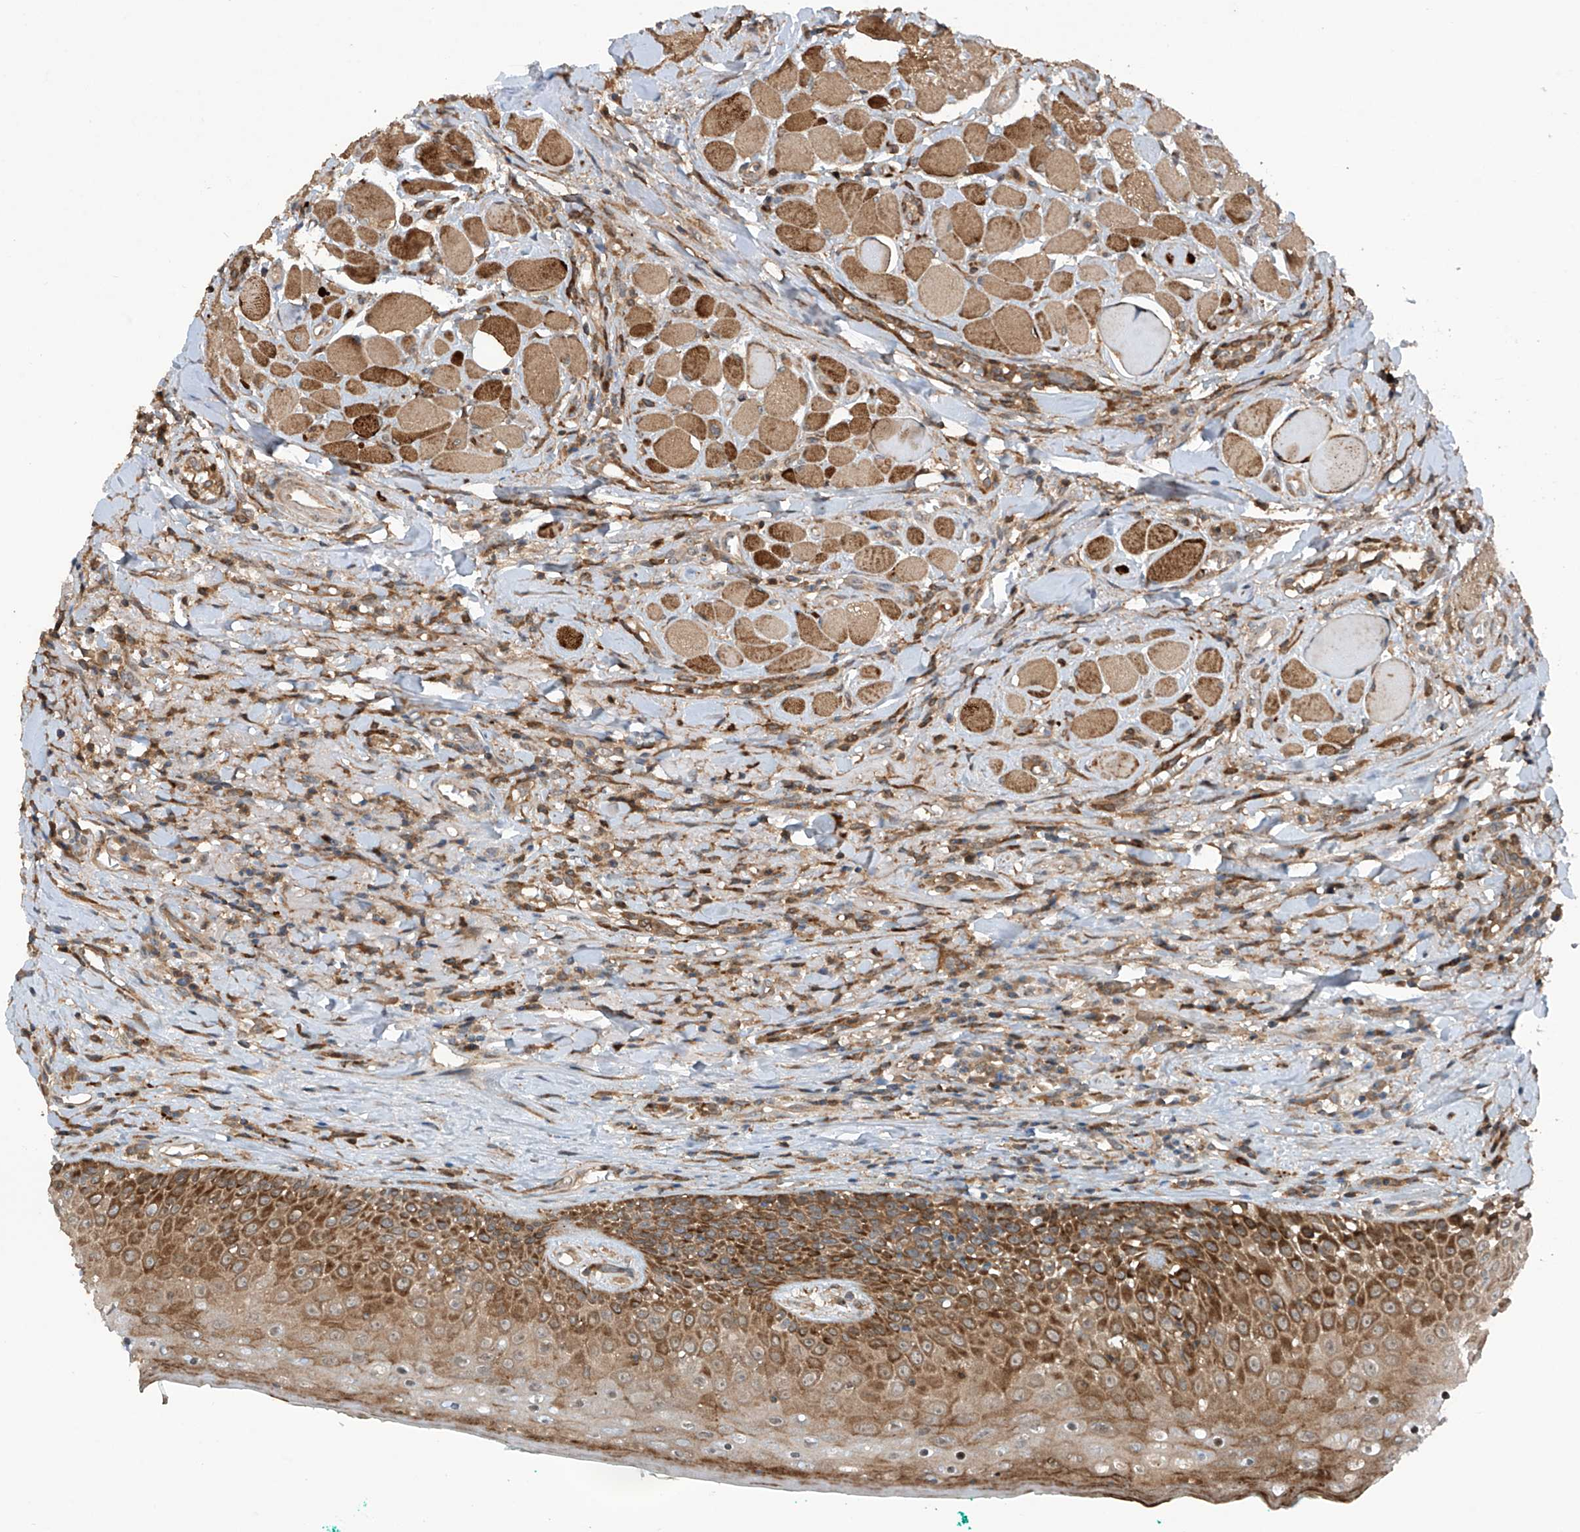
{"staining": {"intensity": "strong", "quantity": ">75%", "location": "cytoplasmic/membranous"}, "tissue": "oral mucosa", "cell_type": "Squamous epithelial cells", "image_type": "normal", "snomed": [{"axis": "morphology", "description": "Normal tissue, NOS"}, {"axis": "topography", "description": "Oral tissue"}], "caption": "This micrograph reveals immunohistochemistry (IHC) staining of unremarkable oral mucosa, with high strong cytoplasmic/membranous staining in about >75% of squamous epithelial cells.", "gene": "SAMD3", "patient": {"sex": "female", "age": 70}}